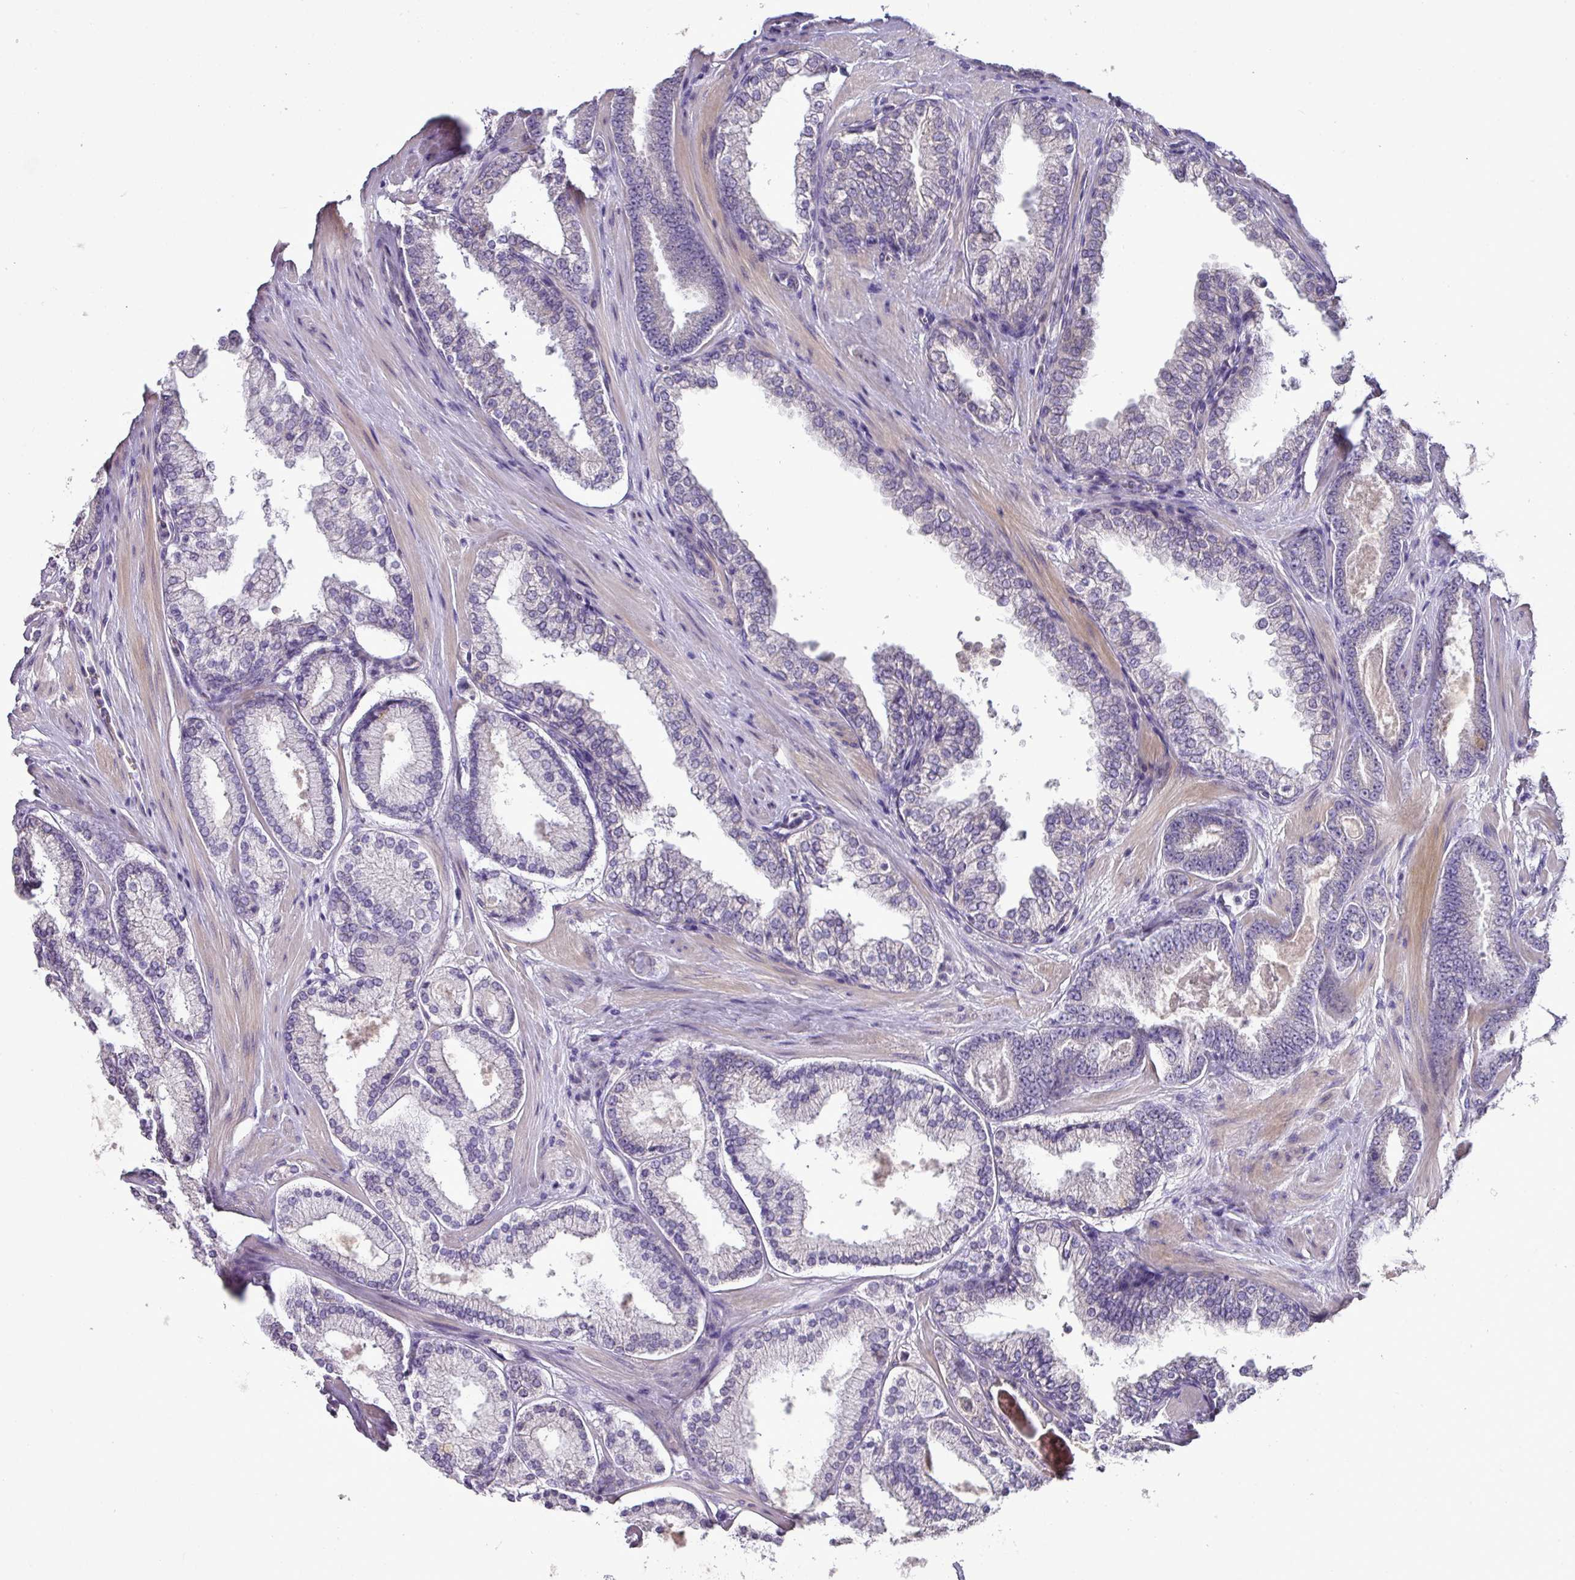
{"staining": {"intensity": "negative", "quantity": "none", "location": "none"}, "tissue": "prostate cancer", "cell_type": "Tumor cells", "image_type": "cancer", "snomed": [{"axis": "morphology", "description": "Adenocarcinoma, Low grade"}, {"axis": "topography", "description": "Prostate"}], "caption": "DAB immunohistochemical staining of low-grade adenocarcinoma (prostate) shows no significant positivity in tumor cells.", "gene": "BRINP2", "patient": {"sex": "male", "age": 42}}